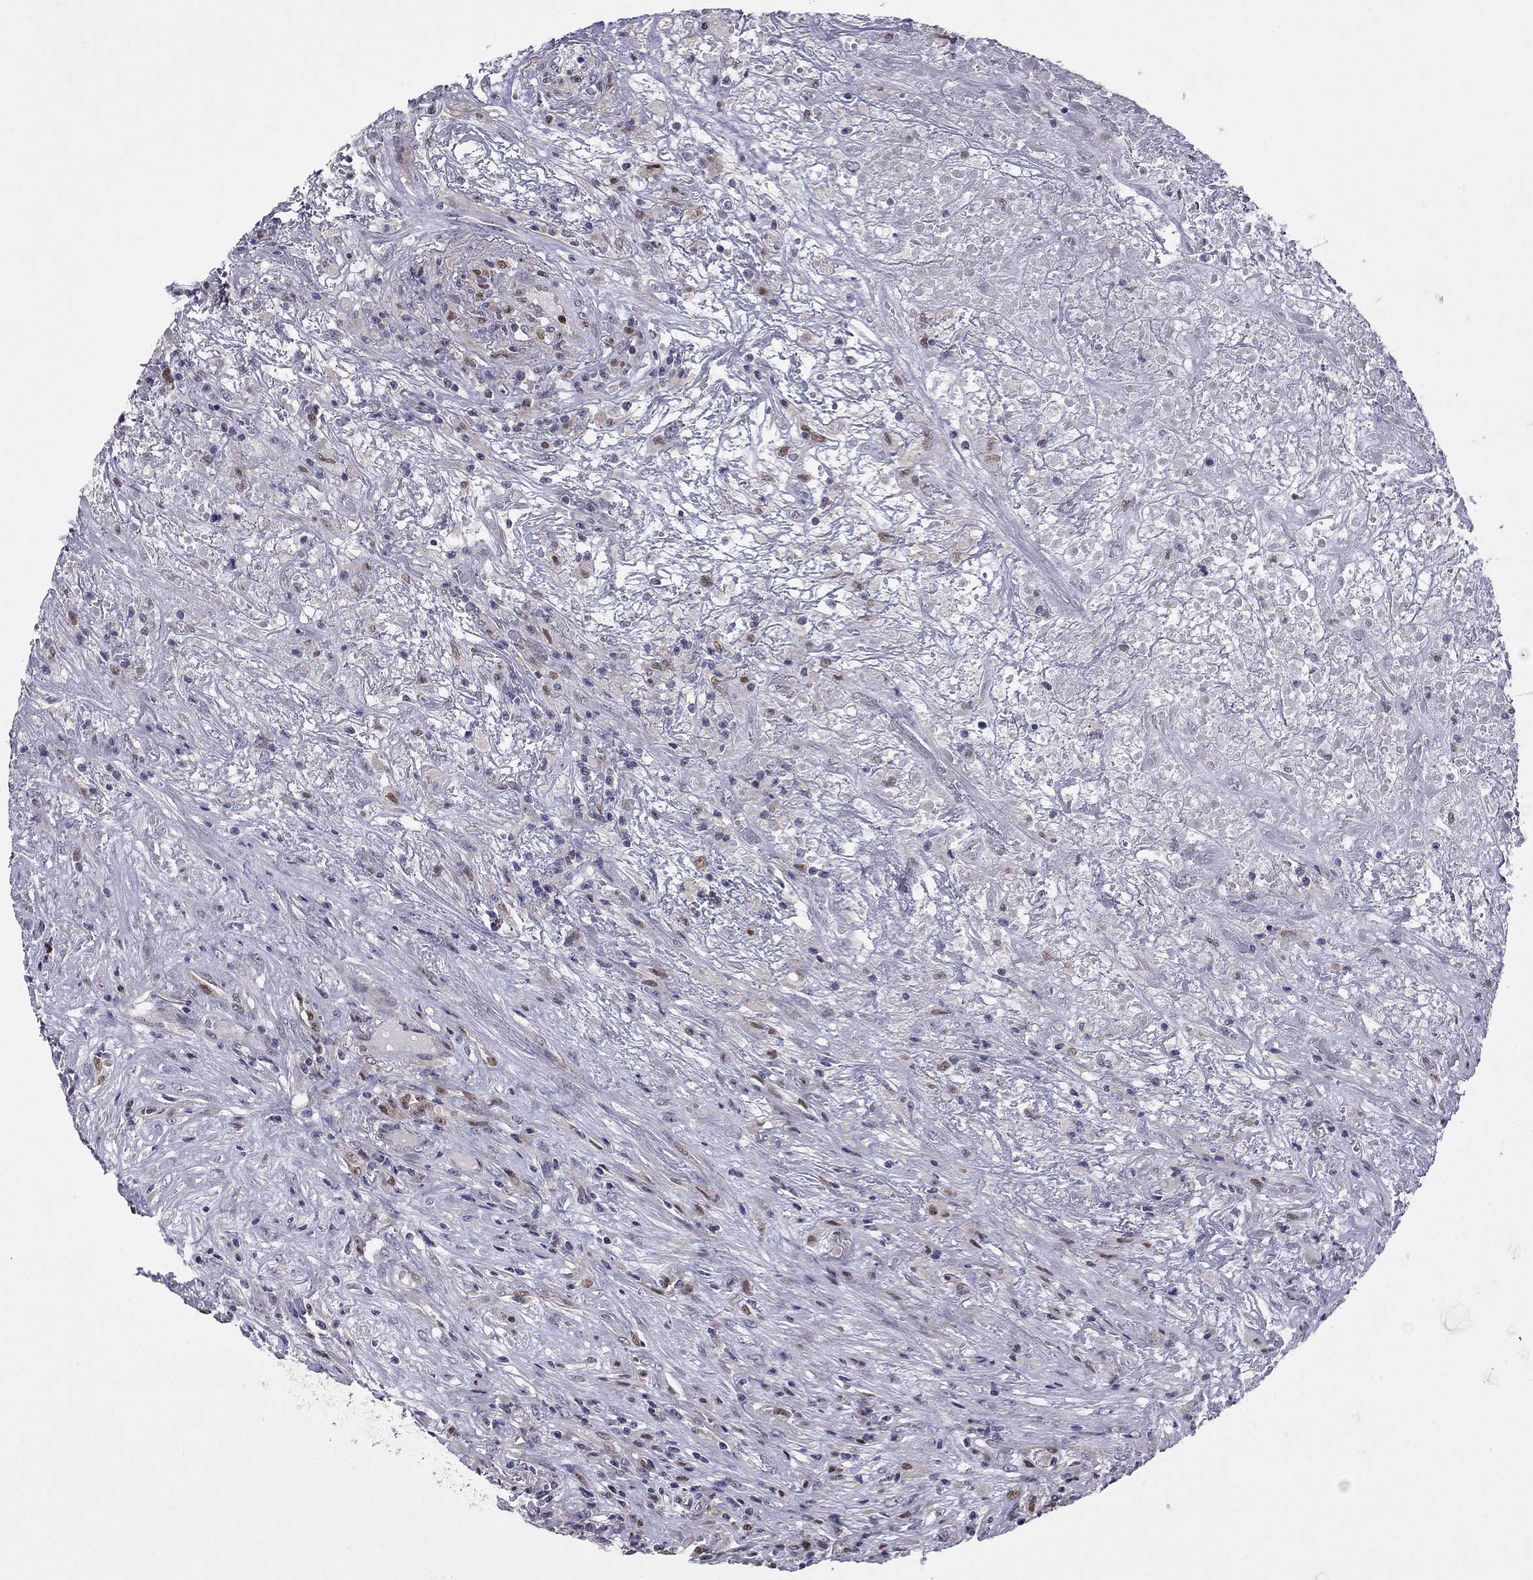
{"staining": {"intensity": "negative", "quantity": "none", "location": "none"}, "tissue": "lymphoma", "cell_type": "Tumor cells", "image_type": "cancer", "snomed": [{"axis": "morphology", "description": "Malignant lymphoma, non-Hodgkin's type, High grade"}, {"axis": "topography", "description": "Lung"}], "caption": "This image is of lymphoma stained with IHC to label a protein in brown with the nuclei are counter-stained blue. There is no positivity in tumor cells.", "gene": "LRRC39", "patient": {"sex": "male", "age": 79}}